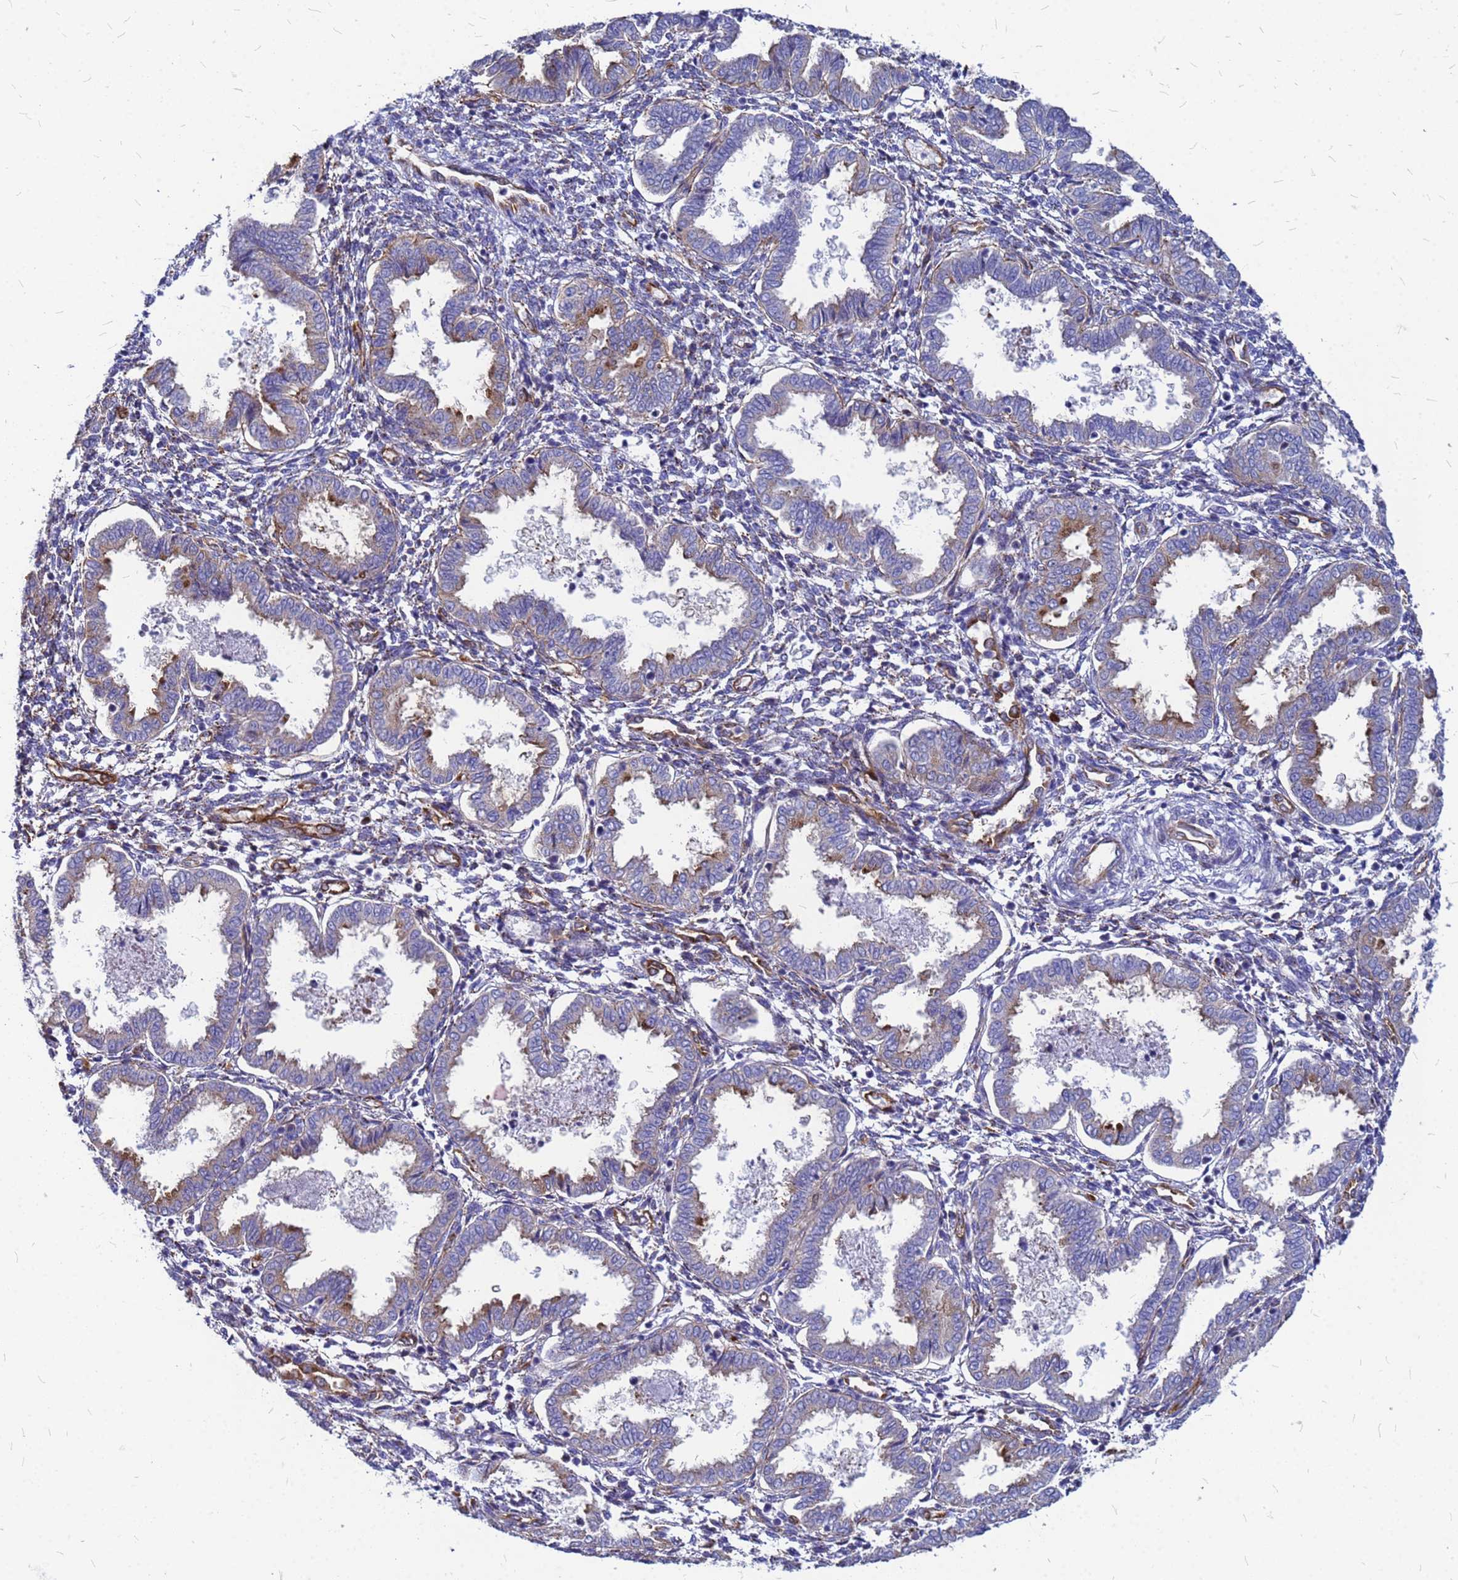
{"staining": {"intensity": "negative", "quantity": "none", "location": "none"}, "tissue": "endometrium", "cell_type": "Cells in endometrial stroma", "image_type": "normal", "snomed": [{"axis": "morphology", "description": "Normal tissue, NOS"}, {"axis": "topography", "description": "Endometrium"}], "caption": "High power microscopy image of an immunohistochemistry (IHC) histopathology image of benign endometrium, revealing no significant expression in cells in endometrial stroma.", "gene": "NOSTRIN", "patient": {"sex": "female", "age": 33}}